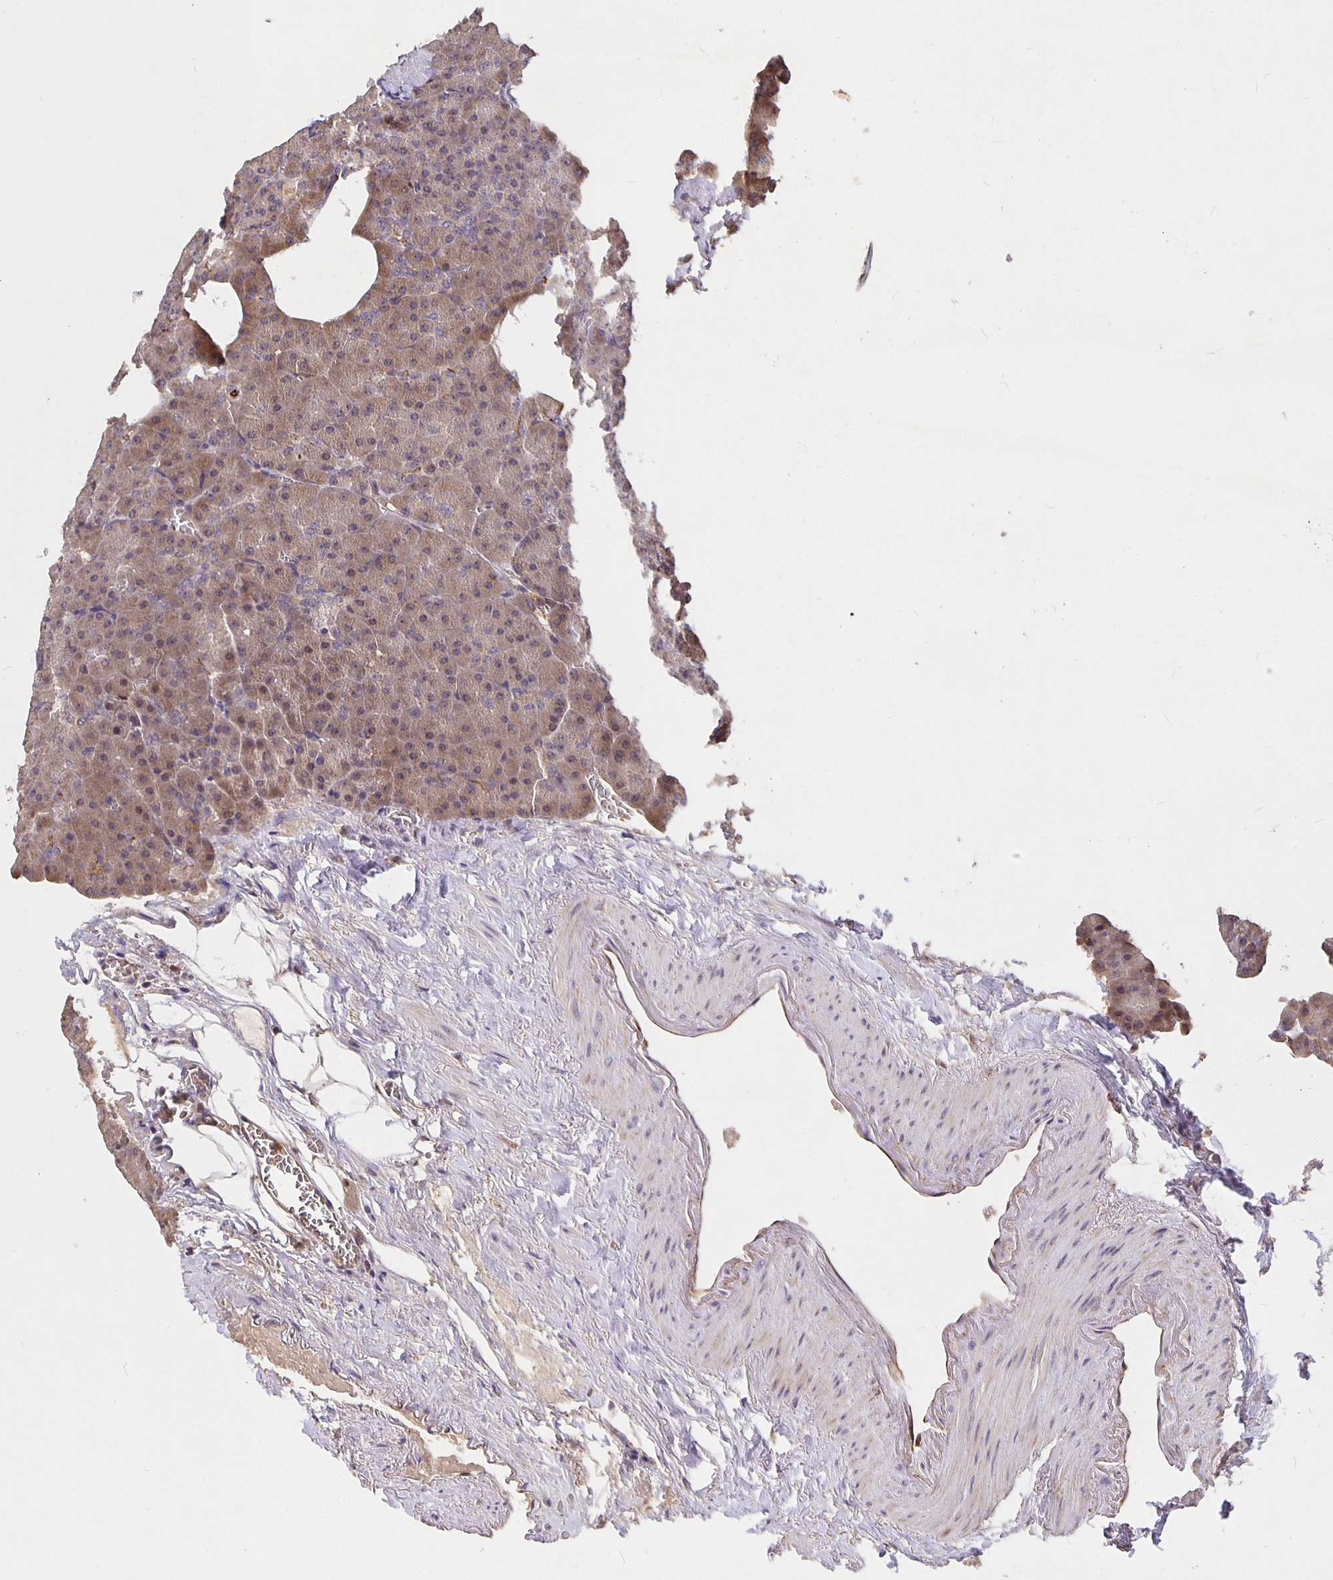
{"staining": {"intensity": "weak", "quantity": ">75%", "location": "cytoplasmic/membranous"}, "tissue": "pancreas", "cell_type": "Exocrine glandular cells", "image_type": "normal", "snomed": [{"axis": "morphology", "description": "Normal tissue, NOS"}, {"axis": "topography", "description": "Pancreas"}], "caption": "Immunohistochemistry (IHC) (DAB (3,3'-diaminobenzidine)) staining of benign pancreas shows weak cytoplasmic/membranous protein expression in approximately >75% of exocrine glandular cells.", "gene": "NOG", "patient": {"sex": "female", "age": 74}}